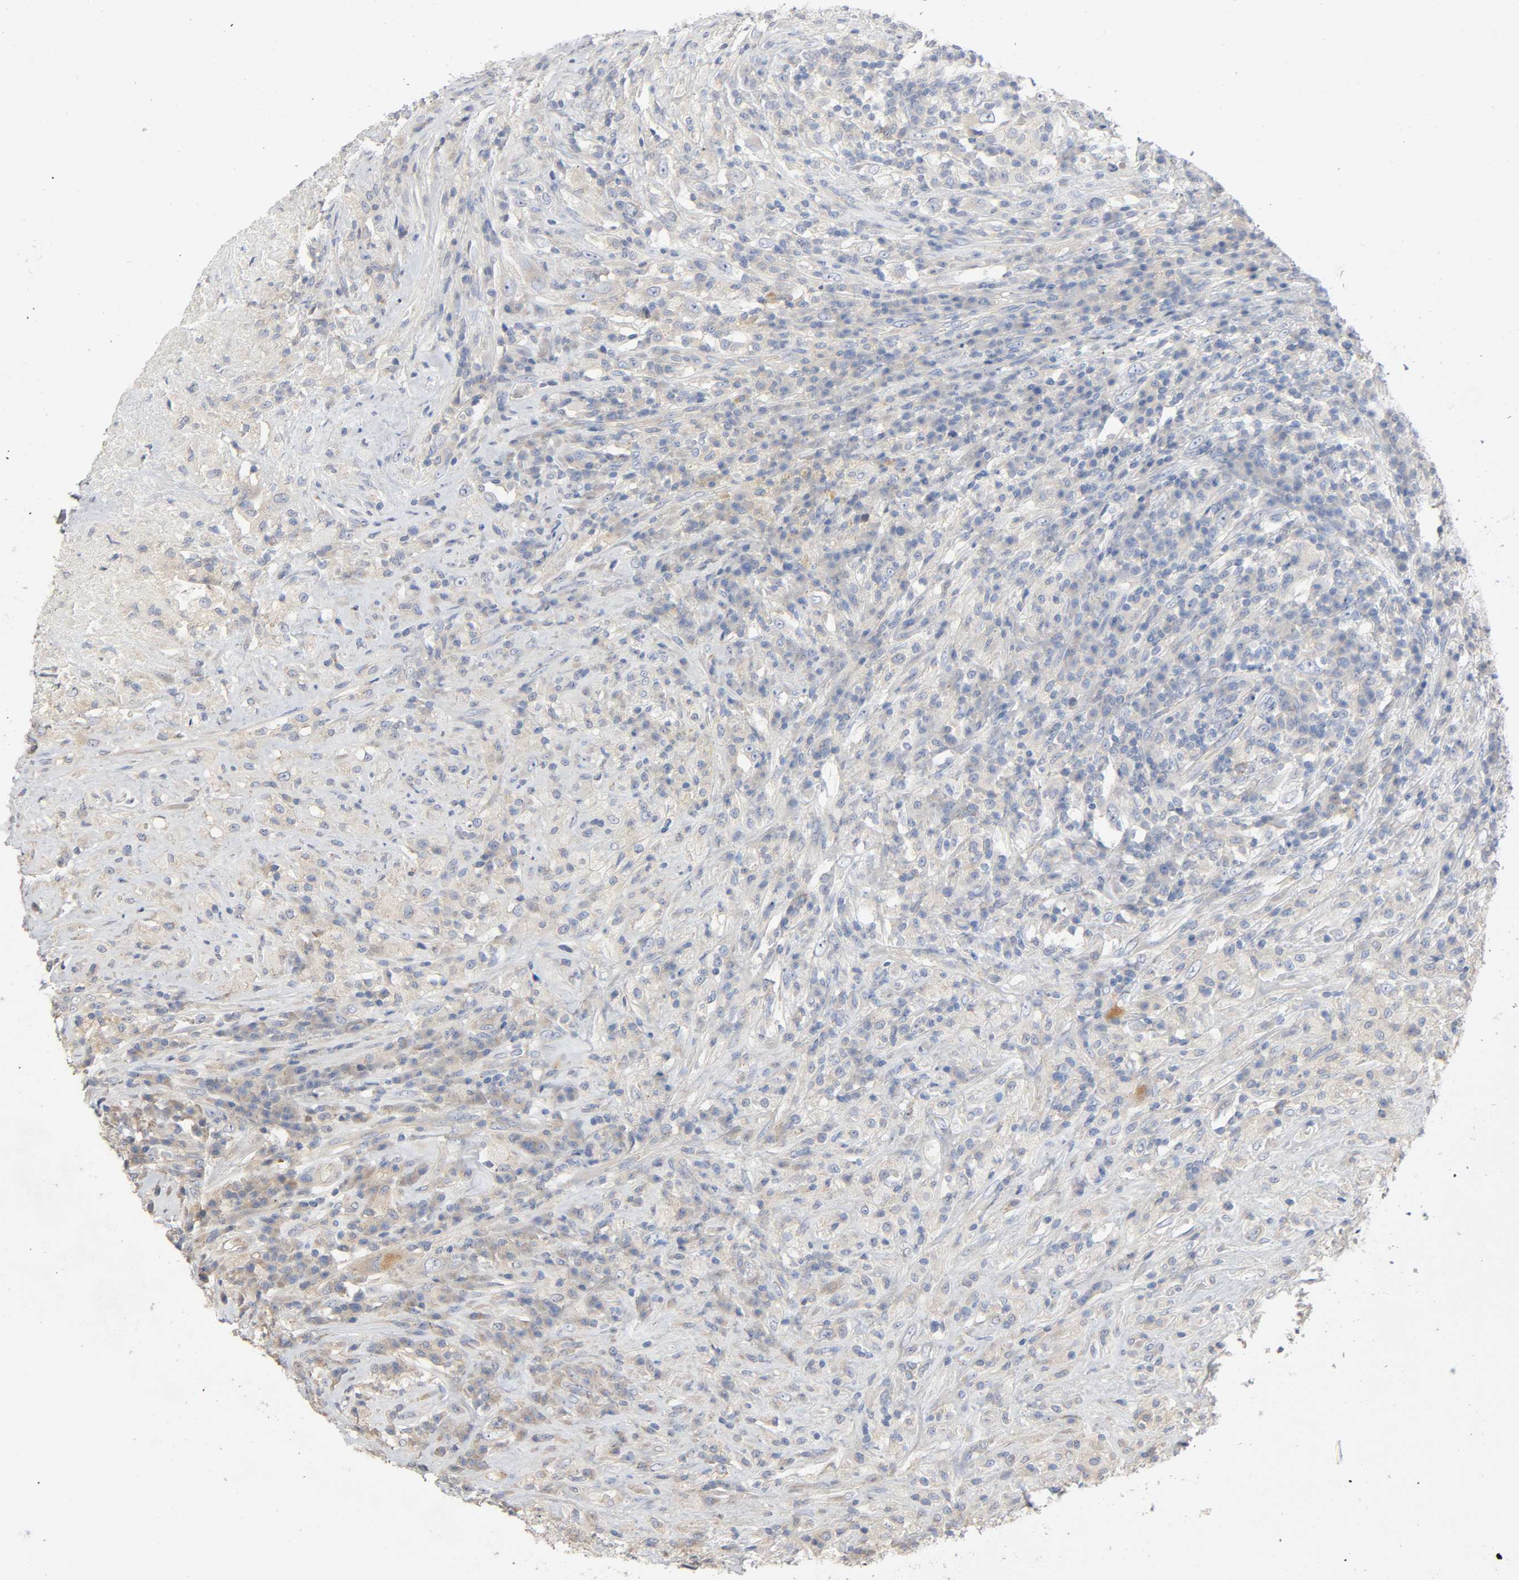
{"staining": {"intensity": "negative", "quantity": "none", "location": "none"}, "tissue": "testis cancer", "cell_type": "Tumor cells", "image_type": "cancer", "snomed": [{"axis": "morphology", "description": "Necrosis, NOS"}, {"axis": "morphology", "description": "Carcinoma, Embryonal, NOS"}, {"axis": "topography", "description": "Testis"}], "caption": "Human testis cancer stained for a protein using IHC displays no positivity in tumor cells.", "gene": "SGSM1", "patient": {"sex": "male", "age": 19}}